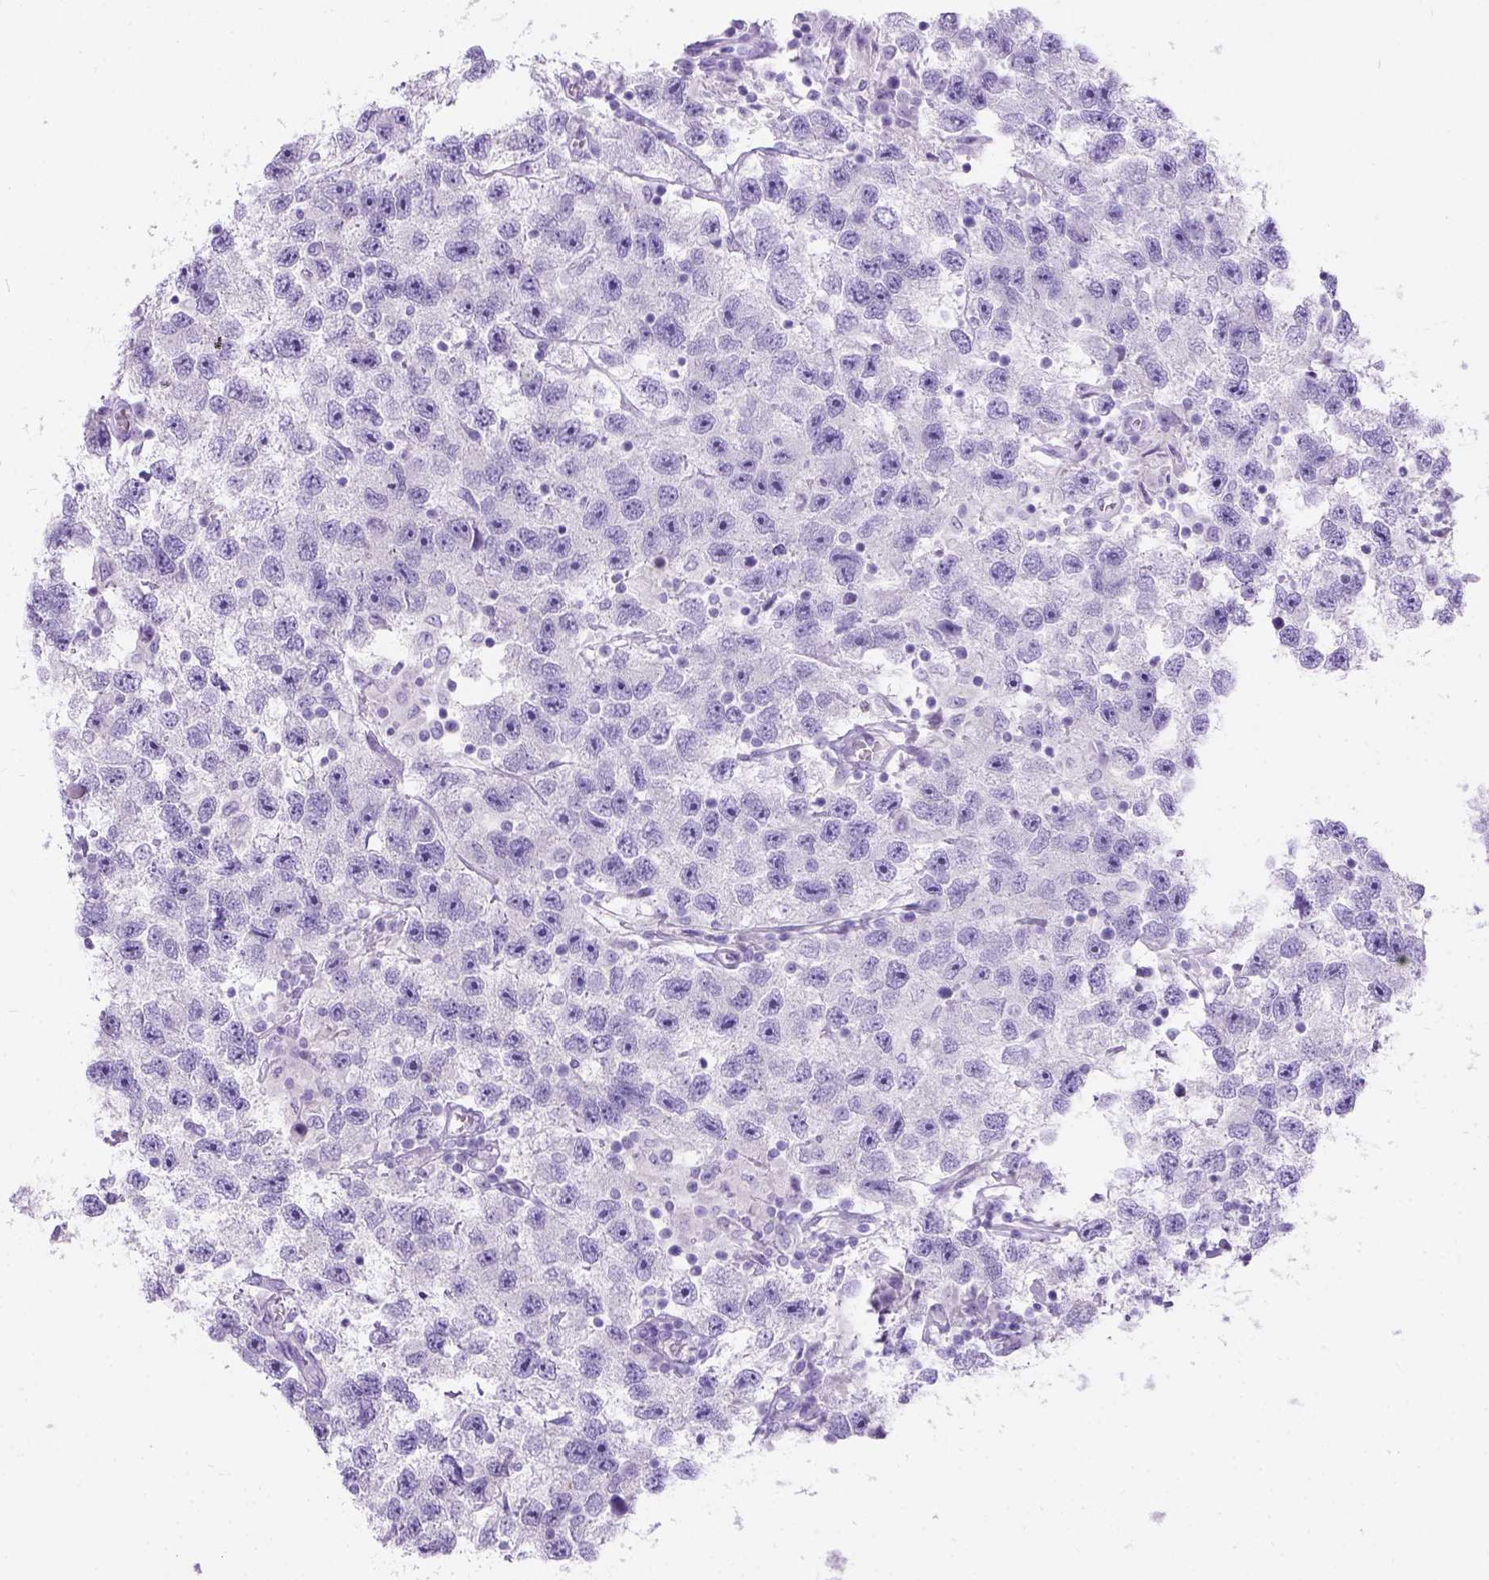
{"staining": {"intensity": "negative", "quantity": "none", "location": "none"}, "tissue": "testis cancer", "cell_type": "Tumor cells", "image_type": "cancer", "snomed": [{"axis": "morphology", "description": "Seminoma, NOS"}, {"axis": "topography", "description": "Testis"}], "caption": "Tumor cells show no significant positivity in testis seminoma. (Brightfield microscopy of DAB immunohistochemistry at high magnification).", "gene": "C7orf57", "patient": {"sex": "male", "age": 26}}